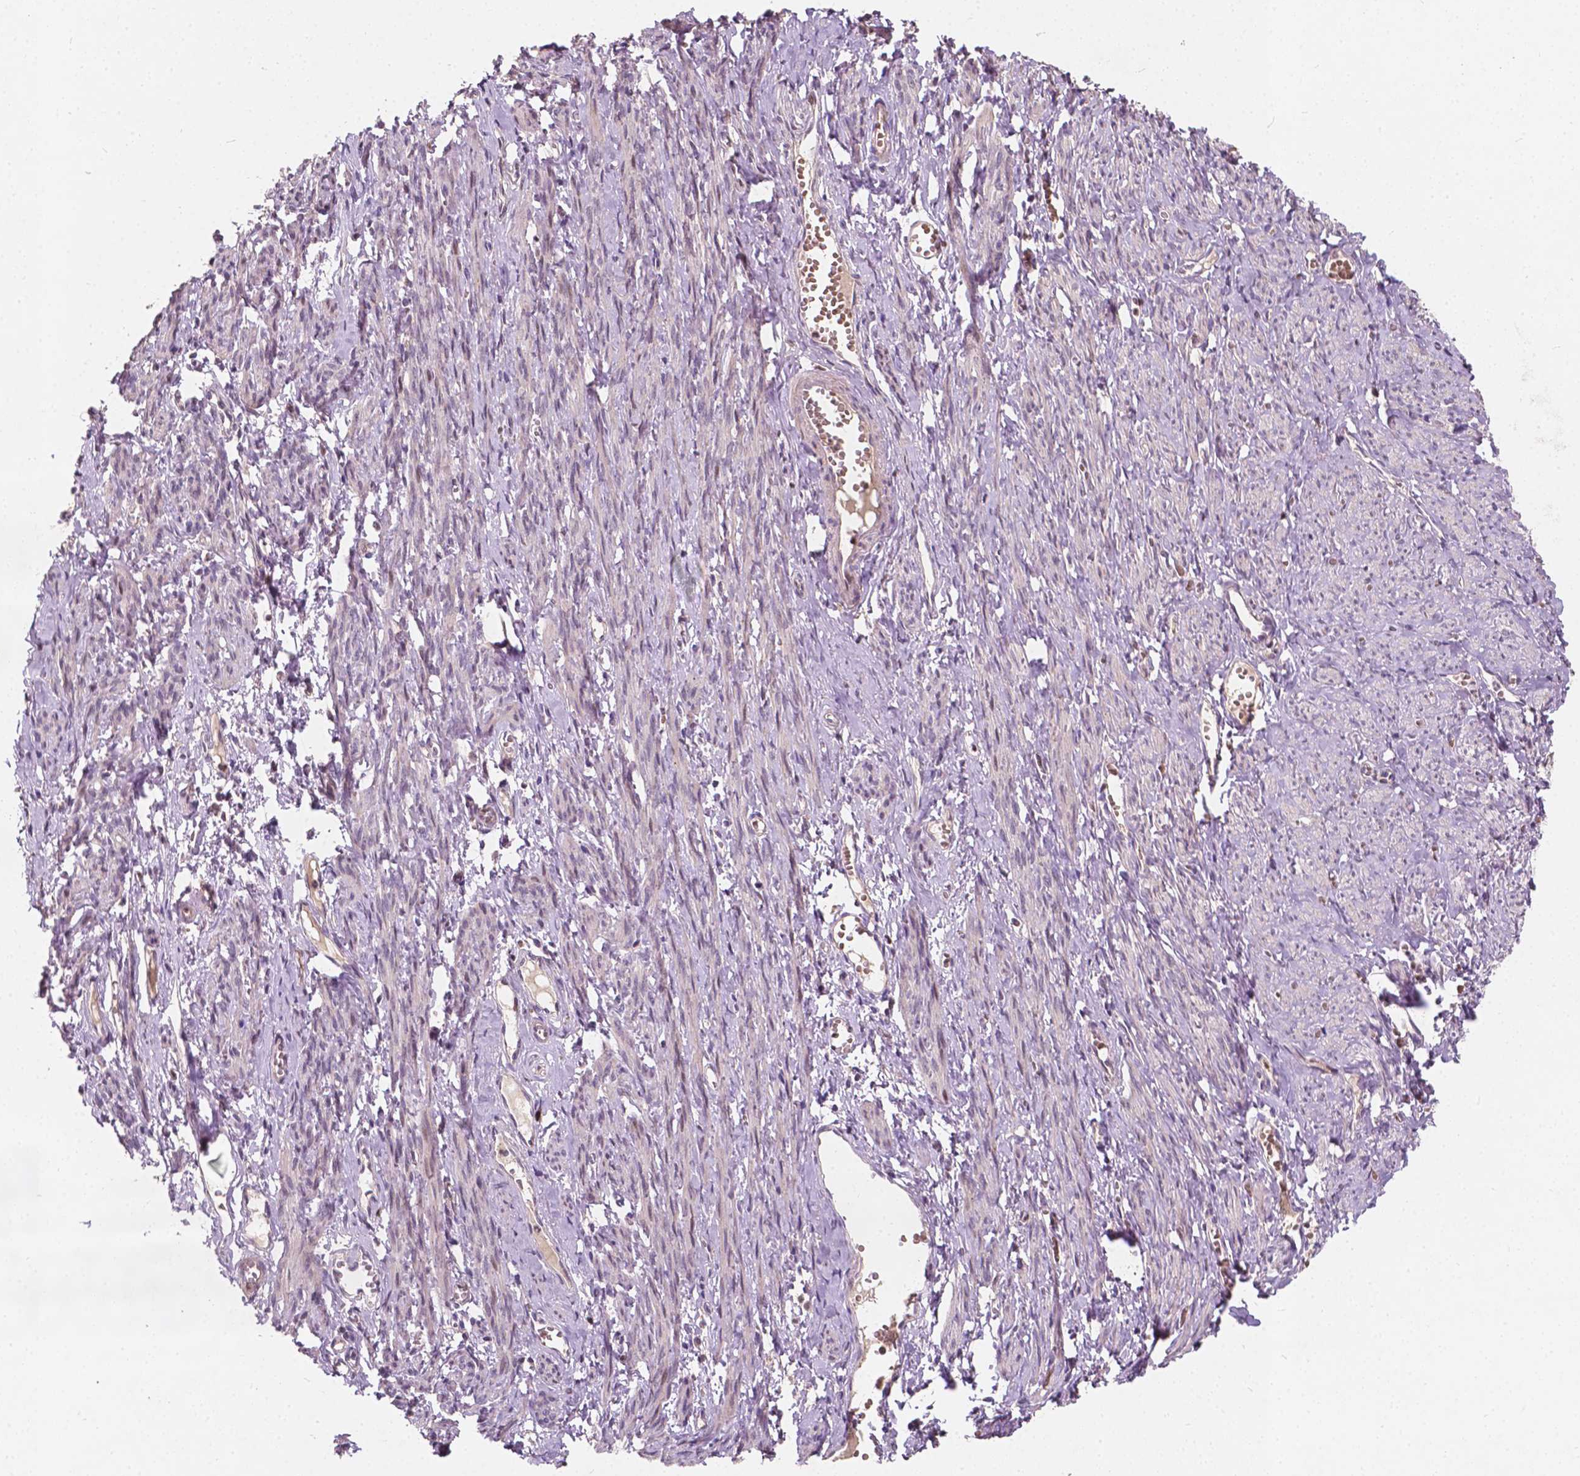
{"staining": {"intensity": "weak", "quantity": "25%-75%", "location": "nuclear"}, "tissue": "smooth muscle", "cell_type": "Smooth muscle cells", "image_type": "normal", "snomed": [{"axis": "morphology", "description": "Normal tissue, NOS"}, {"axis": "topography", "description": "Smooth muscle"}], "caption": "The immunohistochemical stain labels weak nuclear positivity in smooth muscle cells of normal smooth muscle.", "gene": "DUSP16", "patient": {"sex": "female", "age": 65}}